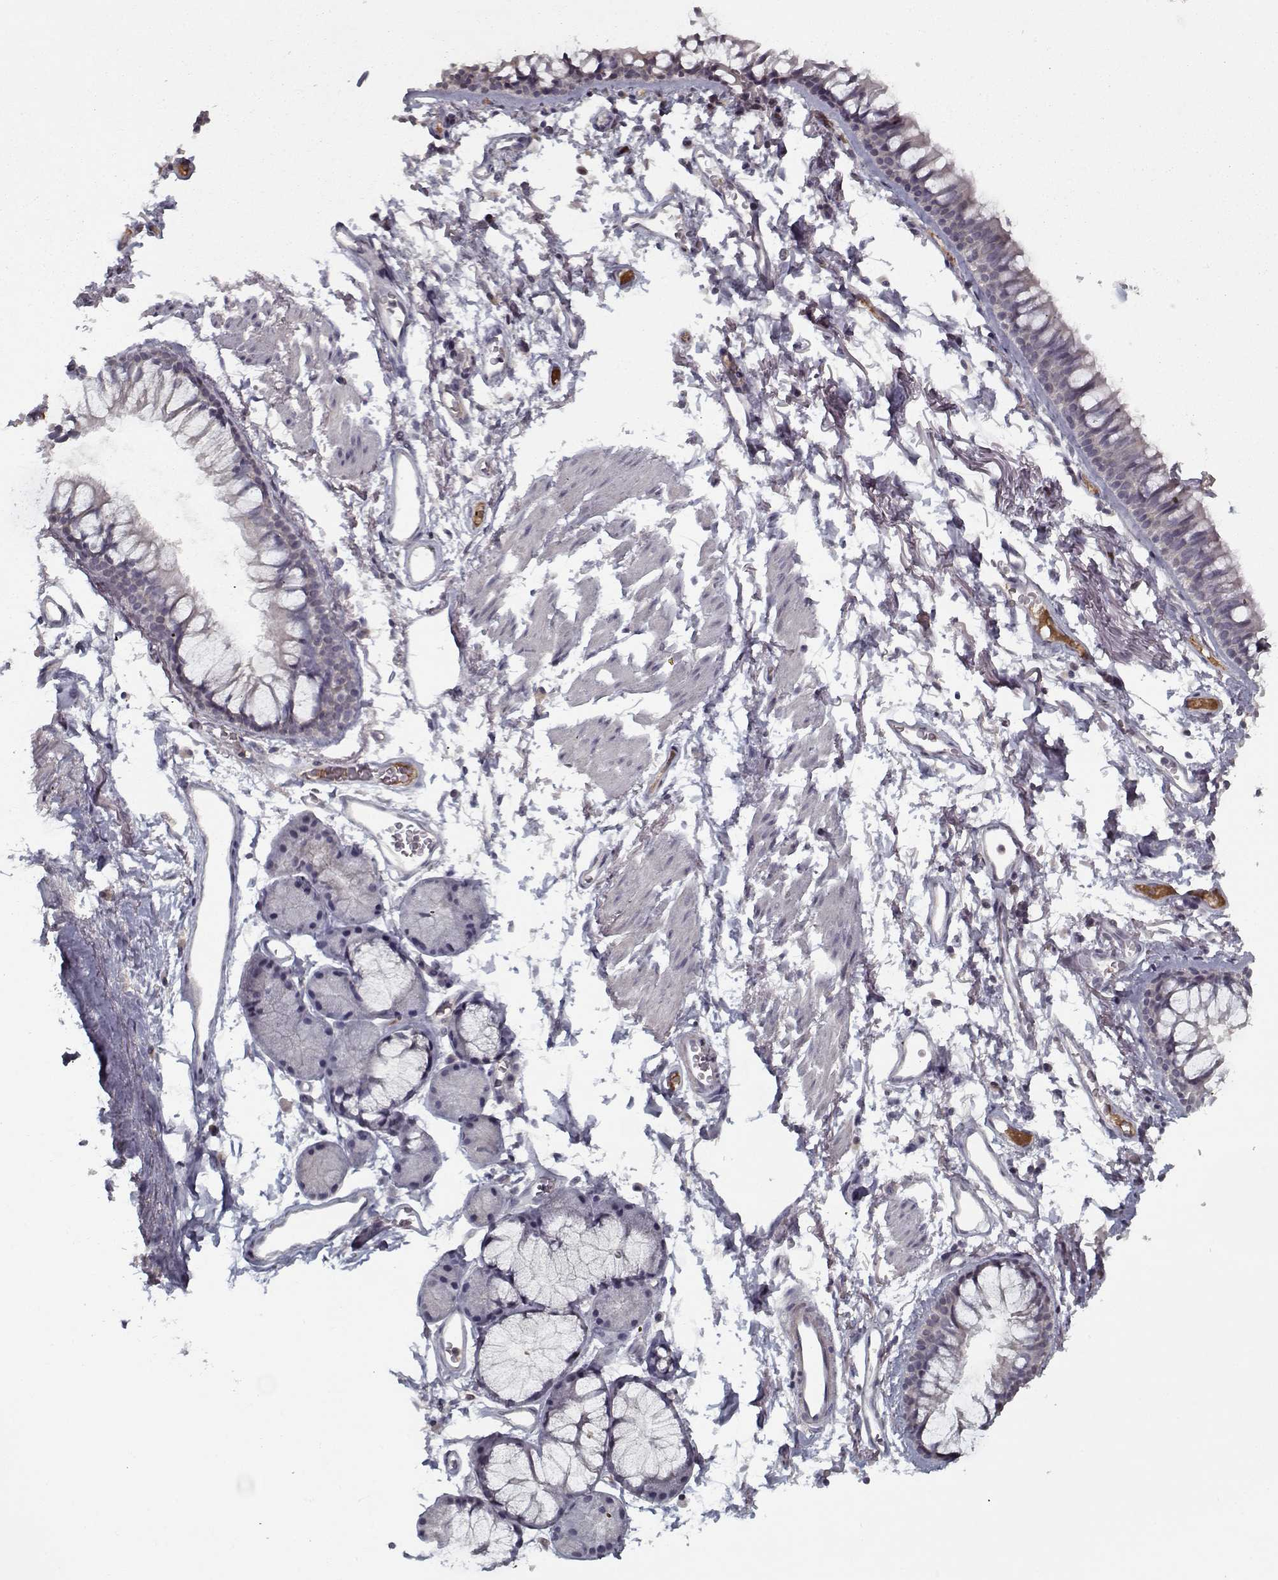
{"staining": {"intensity": "negative", "quantity": "none", "location": "none"}, "tissue": "soft tissue", "cell_type": "Chondrocytes", "image_type": "normal", "snomed": [{"axis": "morphology", "description": "Normal tissue, NOS"}, {"axis": "topography", "description": "Cartilage tissue"}, {"axis": "topography", "description": "Bronchus"}], "caption": "IHC image of normal soft tissue: soft tissue stained with DAB (3,3'-diaminobenzidine) demonstrates no significant protein positivity in chondrocytes.", "gene": "AFM", "patient": {"sex": "female", "age": 79}}